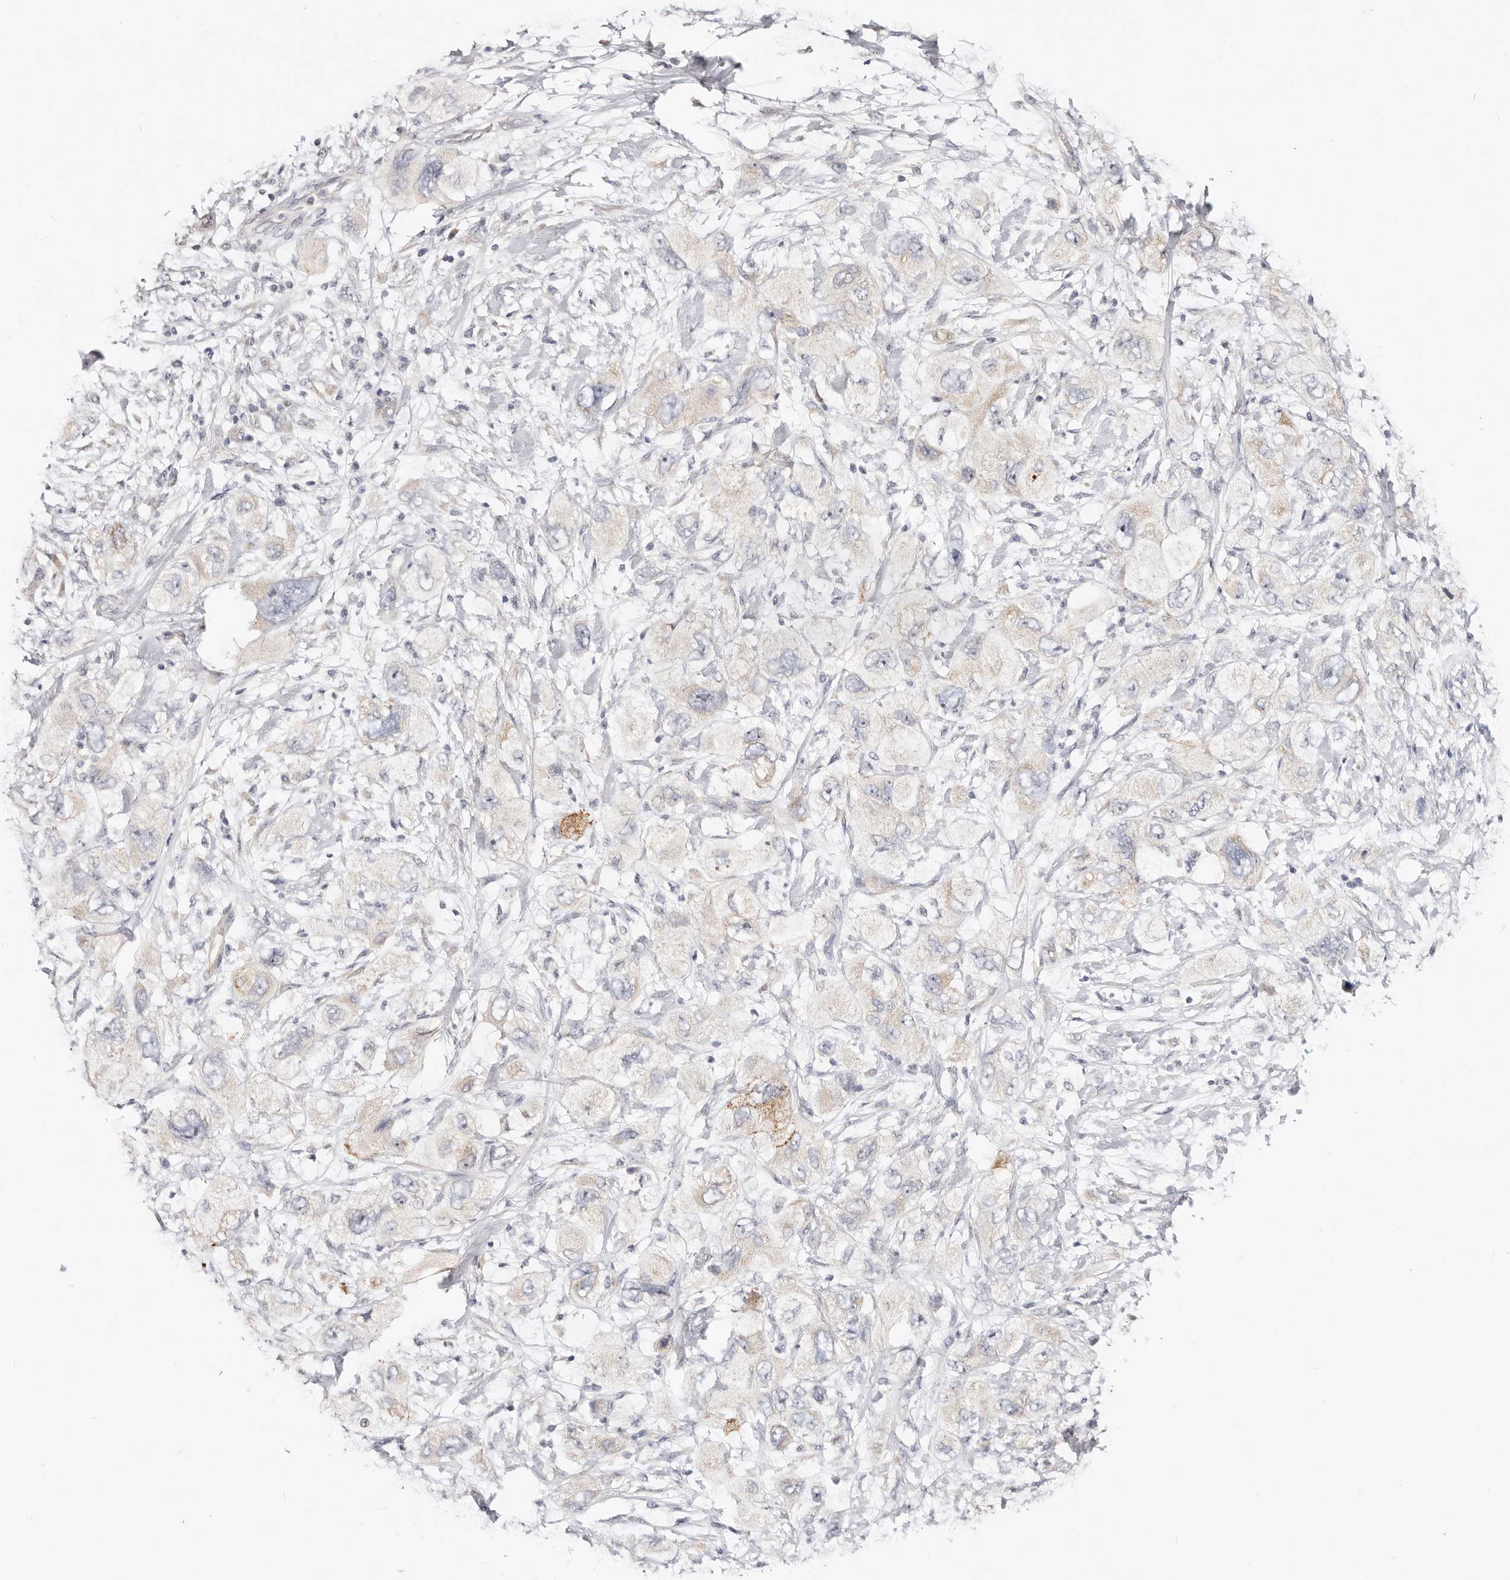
{"staining": {"intensity": "weak", "quantity": "<25%", "location": "cytoplasmic/membranous"}, "tissue": "pancreatic cancer", "cell_type": "Tumor cells", "image_type": "cancer", "snomed": [{"axis": "morphology", "description": "Adenocarcinoma, NOS"}, {"axis": "topography", "description": "Pancreas"}], "caption": "DAB (3,3'-diaminobenzidine) immunohistochemical staining of pancreatic adenocarcinoma demonstrates no significant staining in tumor cells.", "gene": "VIPAS39", "patient": {"sex": "female", "age": 73}}